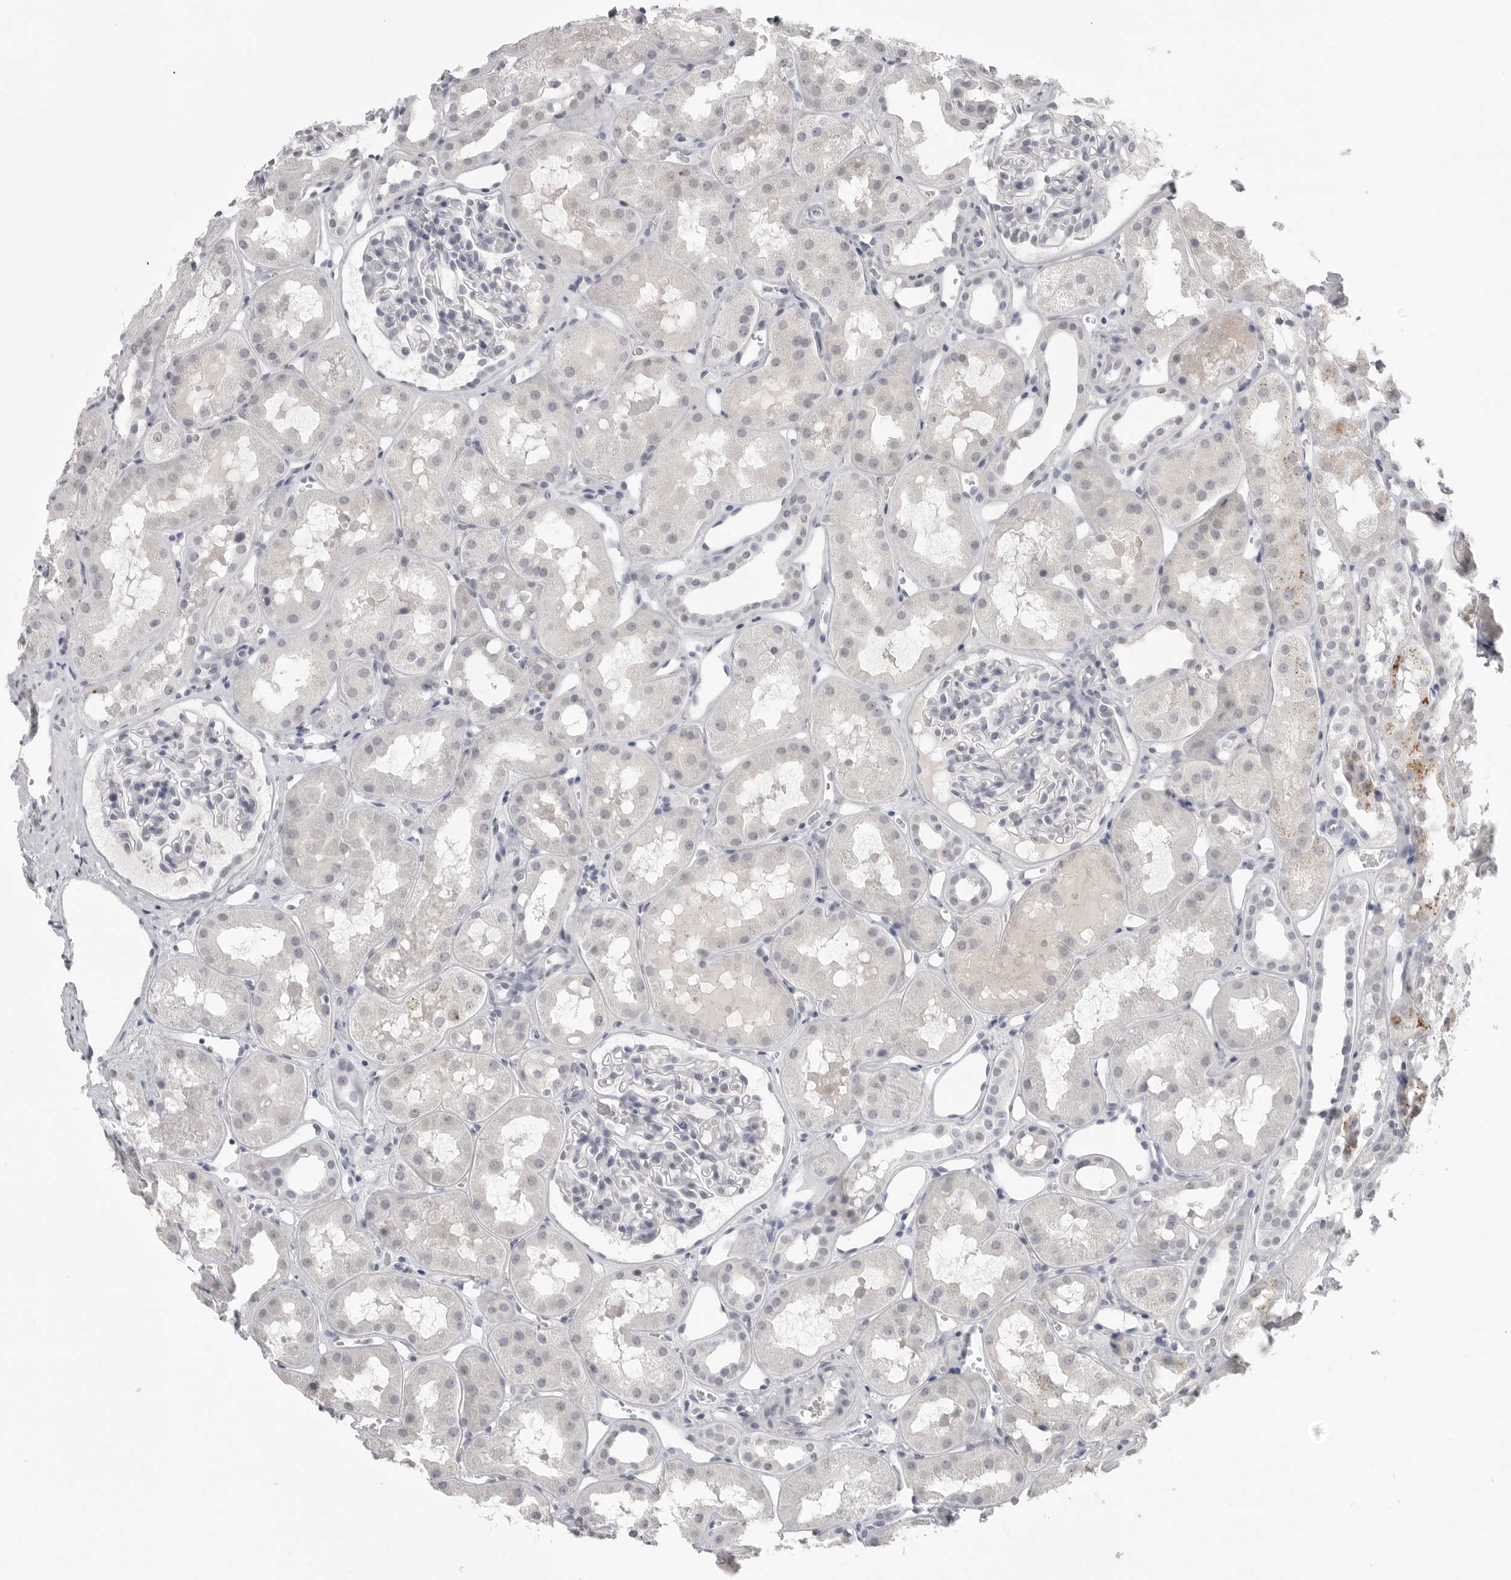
{"staining": {"intensity": "negative", "quantity": "none", "location": "none"}, "tissue": "kidney", "cell_type": "Cells in glomeruli", "image_type": "normal", "snomed": [{"axis": "morphology", "description": "Normal tissue, NOS"}, {"axis": "topography", "description": "Kidney"}], "caption": "An image of kidney stained for a protein demonstrates no brown staining in cells in glomeruli.", "gene": "PRSS1", "patient": {"sex": "male", "age": 16}}